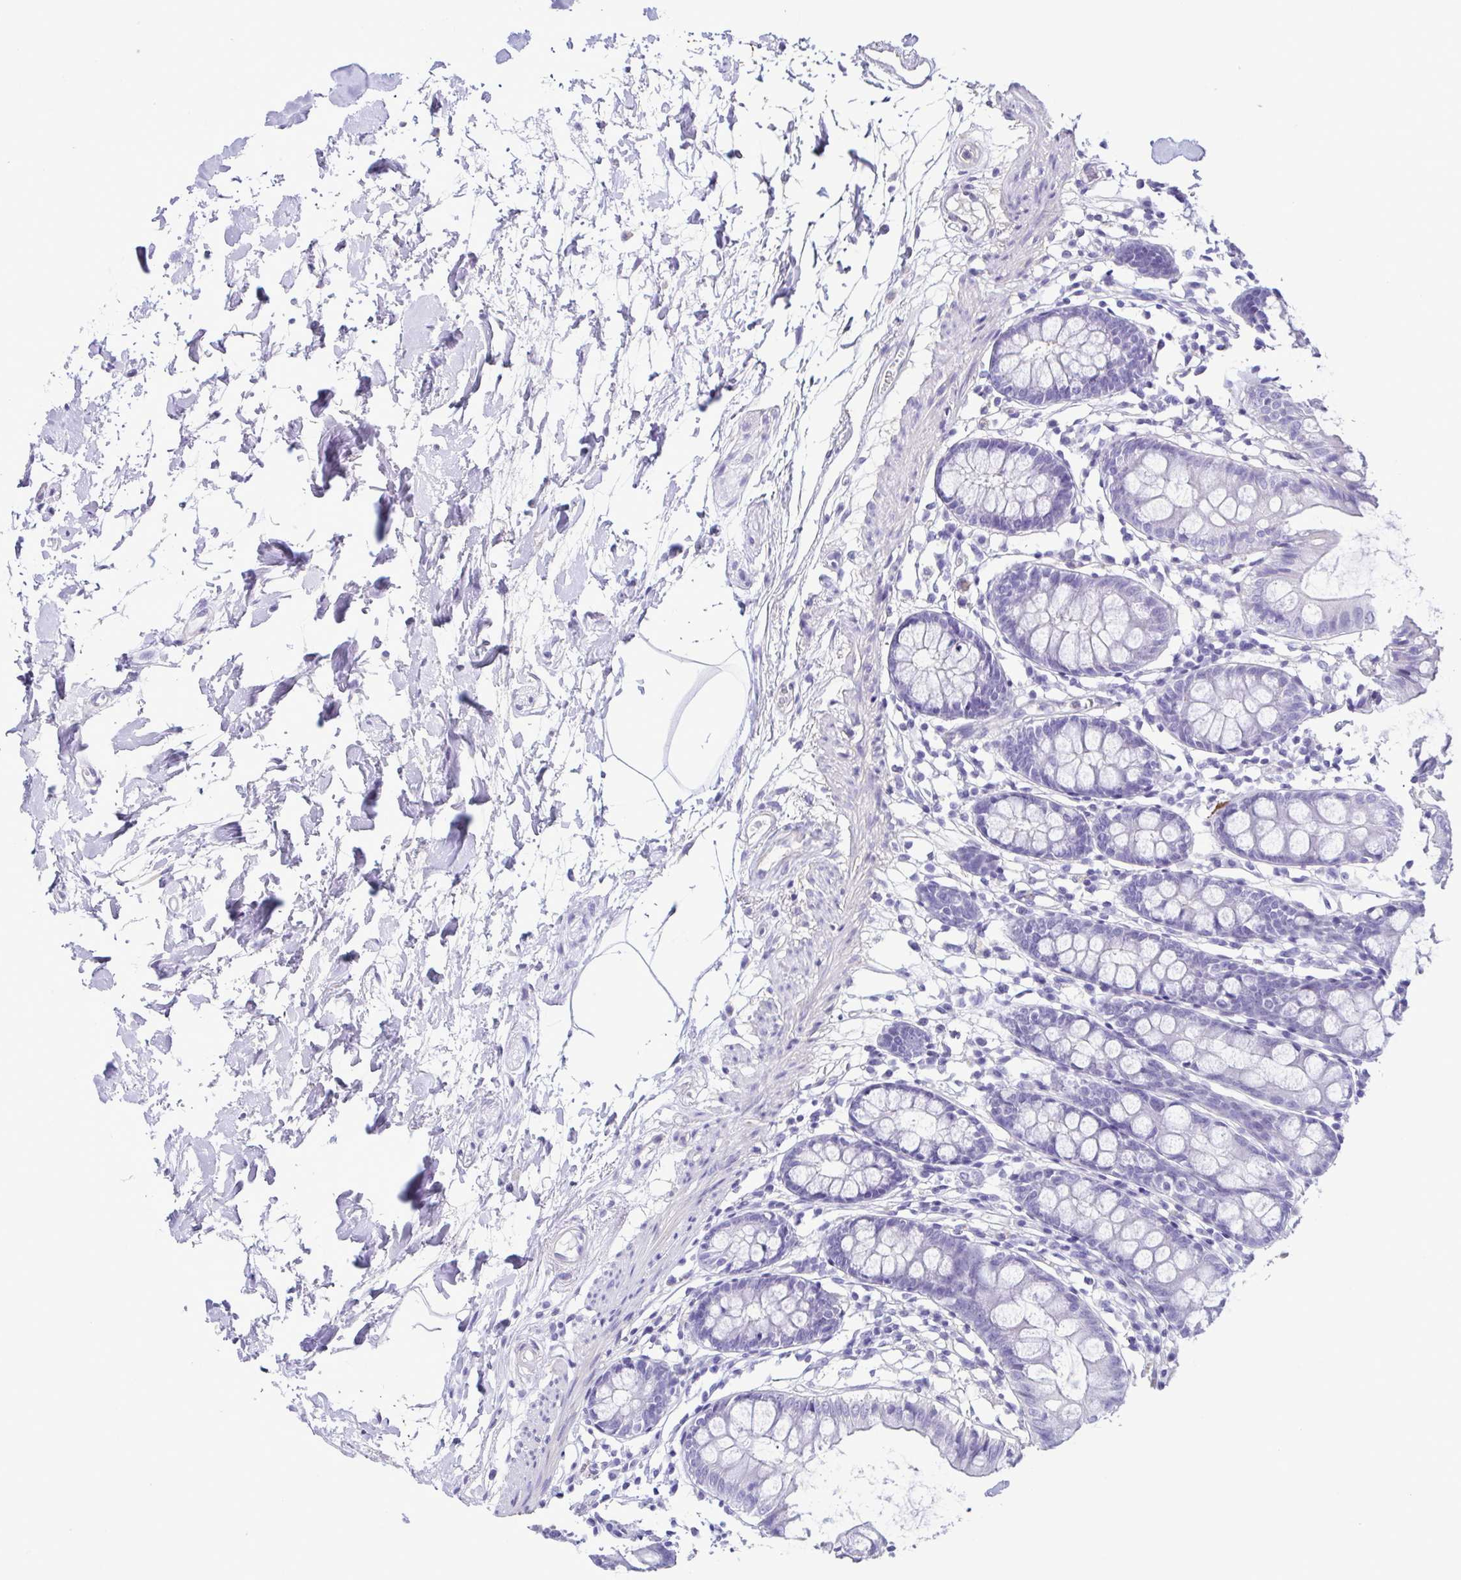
{"staining": {"intensity": "negative", "quantity": "none", "location": "none"}, "tissue": "colon", "cell_type": "Endothelial cells", "image_type": "normal", "snomed": [{"axis": "morphology", "description": "Normal tissue, NOS"}, {"axis": "topography", "description": "Colon"}], "caption": "High power microscopy micrograph of an immunohistochemistry histopathology image of benign colon, revealing no significant positivity in endothelial cells.", "gene": "CYP11B1", "patient": {"sex": "female", "age": 84}}